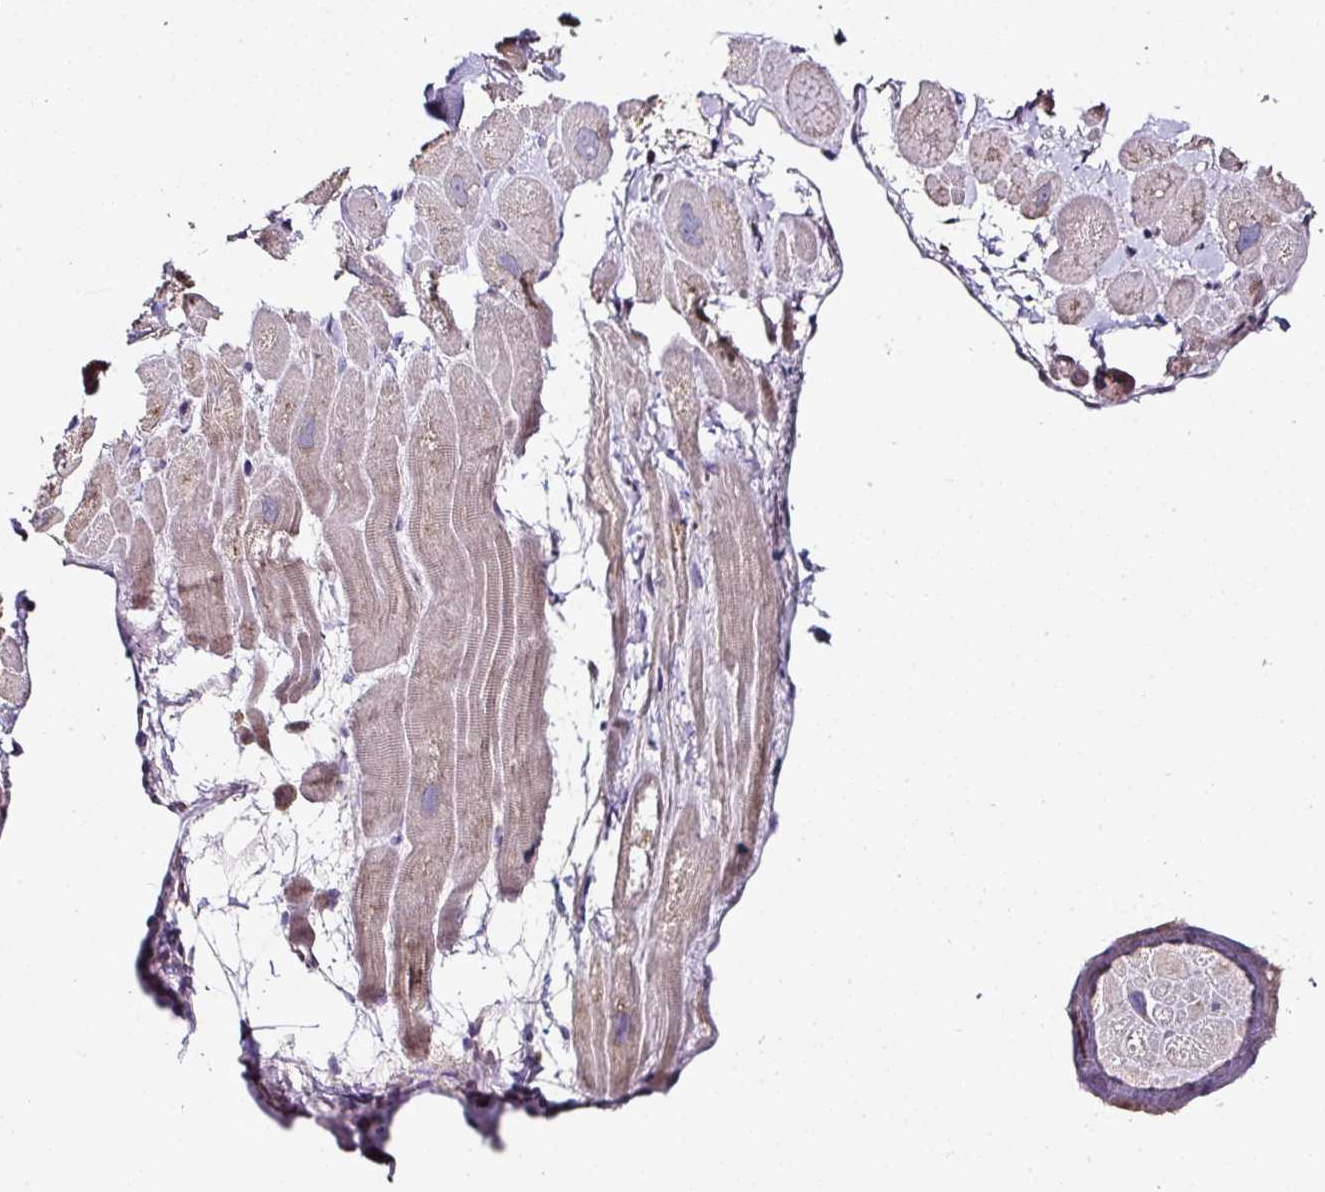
{"staining": {"intensity": "weak", "quantity": "25%-75%", "location": "cytoplasmic/membranous"}, "tissue": "heart muscle", "cell_type": "Cardiomyocytes", "image_type": "normal", "snomed": [{"axis": "morphology", "description": "Normal tissue, NOS"}, {"axis": "topography", "description": "Heart"}], "caption": "Protein staining of unremarkable heart muscle reveals weak cytoplasmic/membranous expression in about 25%-75% of cardiomyocytes.", "gene": "SKIC2", "patient": {"sex": "male", "age": 49}}